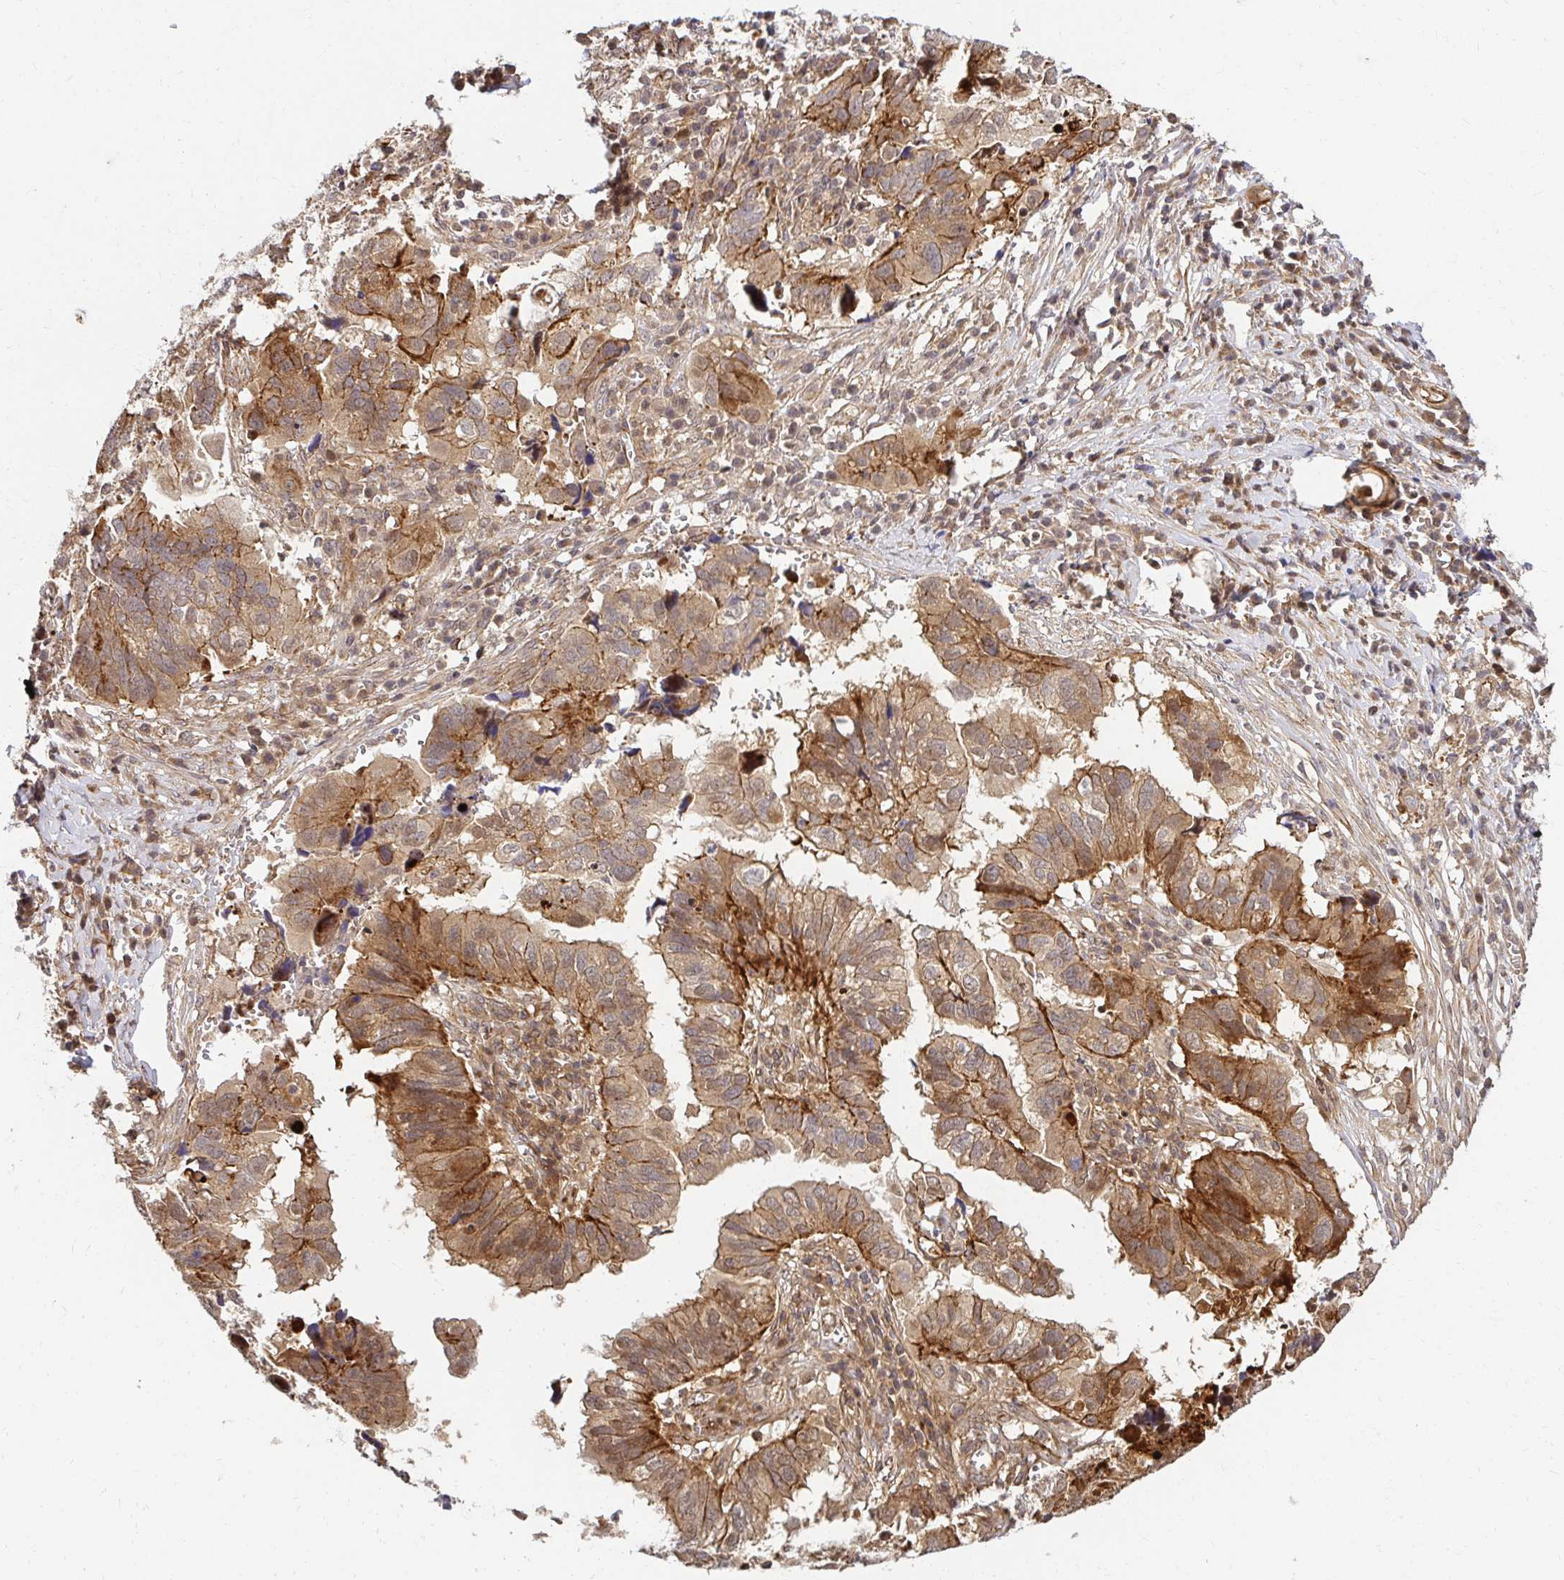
{"staining": {"intensity": "moderate", "quantity": "25%-75%", "location": "cytoplasmic/membranous"}, "tissue": "ovarian cancer", "cell_type": "Tumor cells", "image_type": "cancer", "snomed": [{"axis": "morphology", "description": "Cystadenocarcinoma, serous, NOS"}, {"axis": "topography", "description": "Ovary"}], "caption": "Ovarian cancer stained for a protein shows moderate cytoplasmic/membranous positivity in tumor cells. Nuclei are stained in blue.", "gene": "PSMA4", "patient": {"sex": "female", "age": 79}}